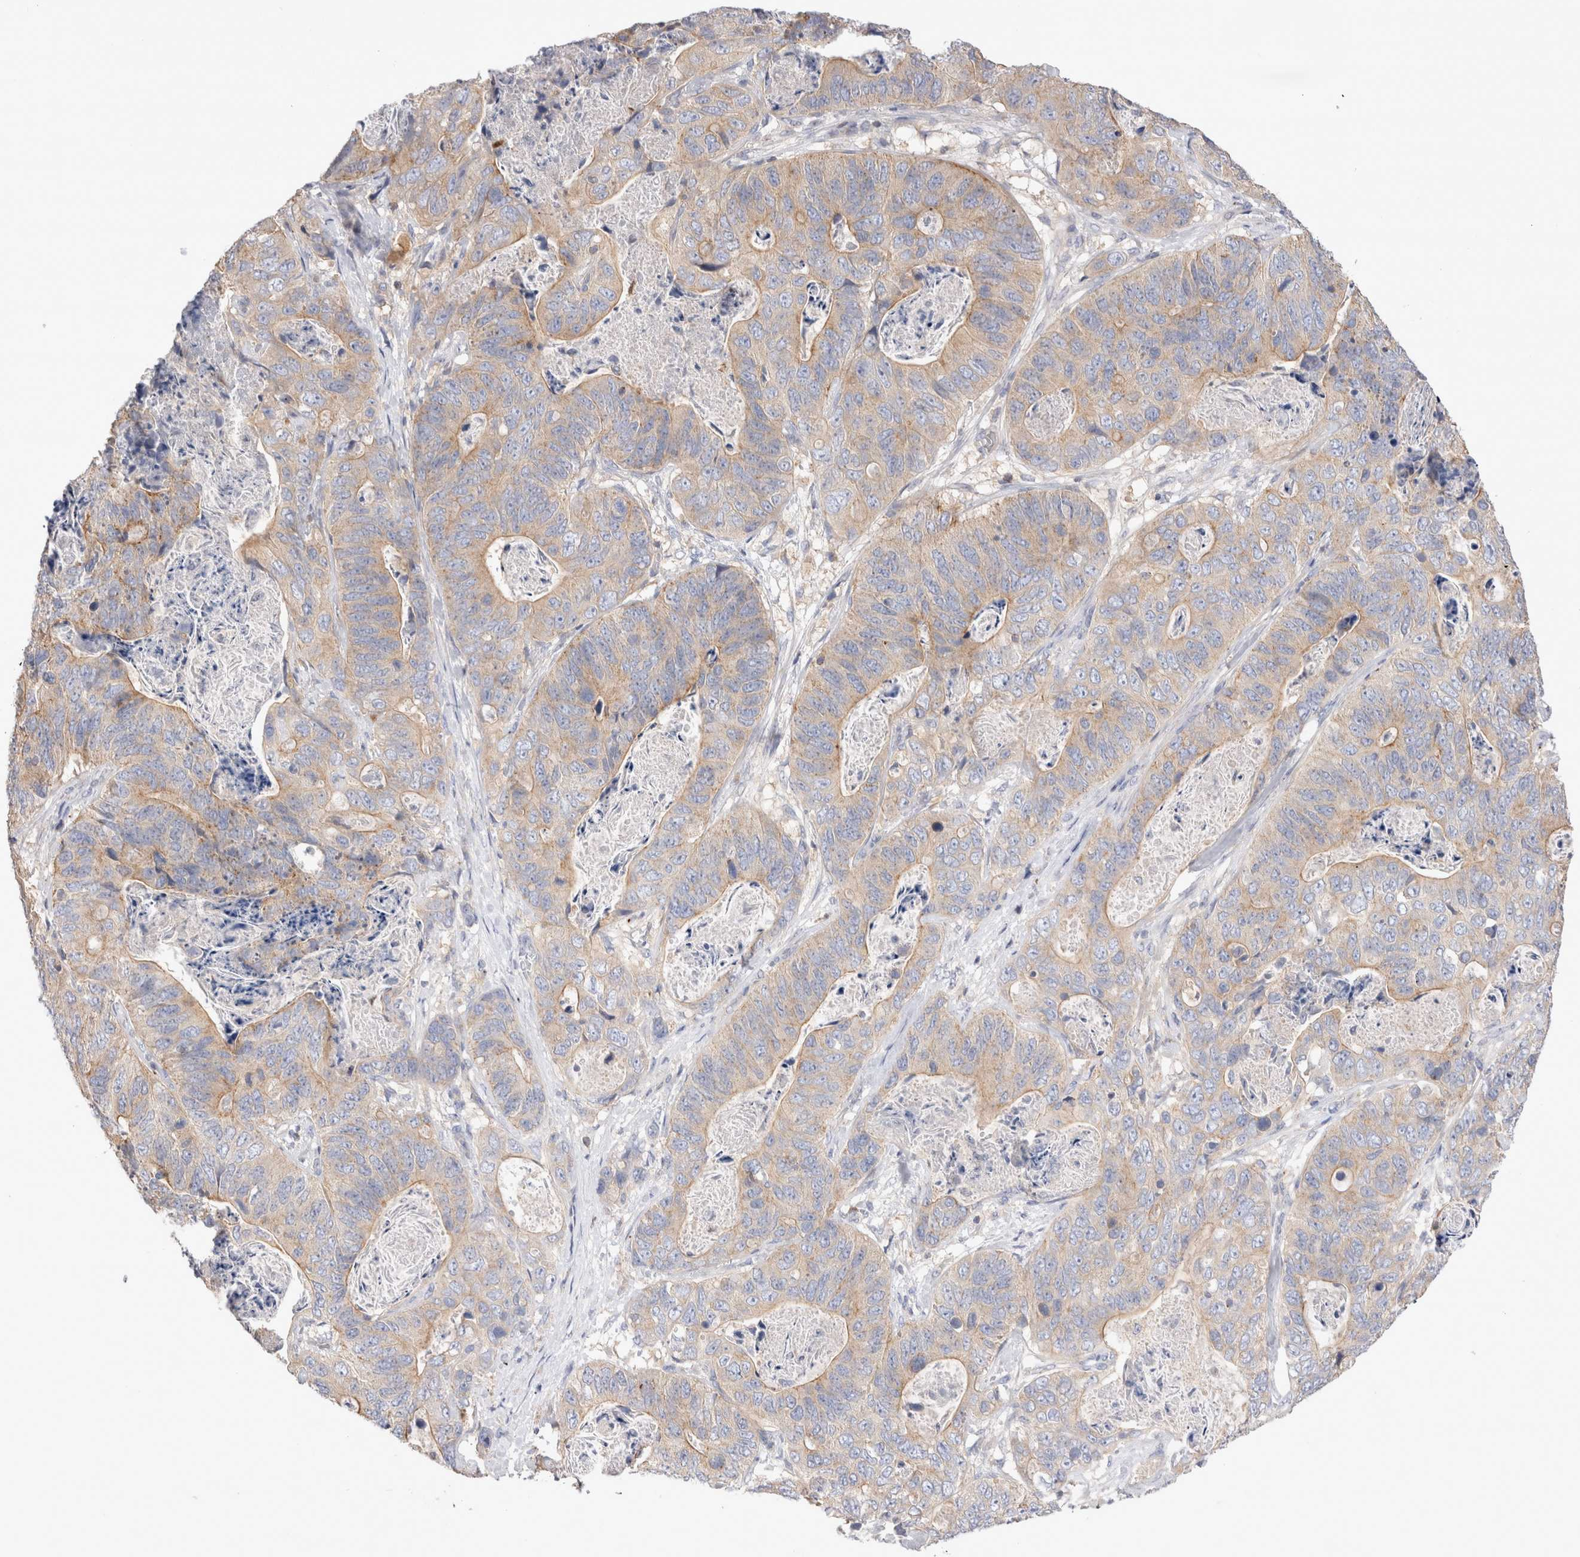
{"staining": {"intensity": "weak", "quantity": ">75%", "location": "cytoplasmic/membranous"}, "tissue": "stomach cancer", "cell_type": "Tumor cells", "image_type": "cancer", "snomed": [{"axis": "morphology", "description": "Normal tissue, NOS"}, {"axis": "morphology", "description": "Adenocarcinoma, NOS"}, {"axis": "topography", "description": "Stomach"}], "caption": "IHC photomicrograph of human adenocarcinoma (stomach) stained for a protein (brown), which demonstrates low levels of weak cytoplasmic/membranous staining in about >75% of tumor cells.", "gene": "NXT2", "patient": {"sex": "female", "age": 89}}